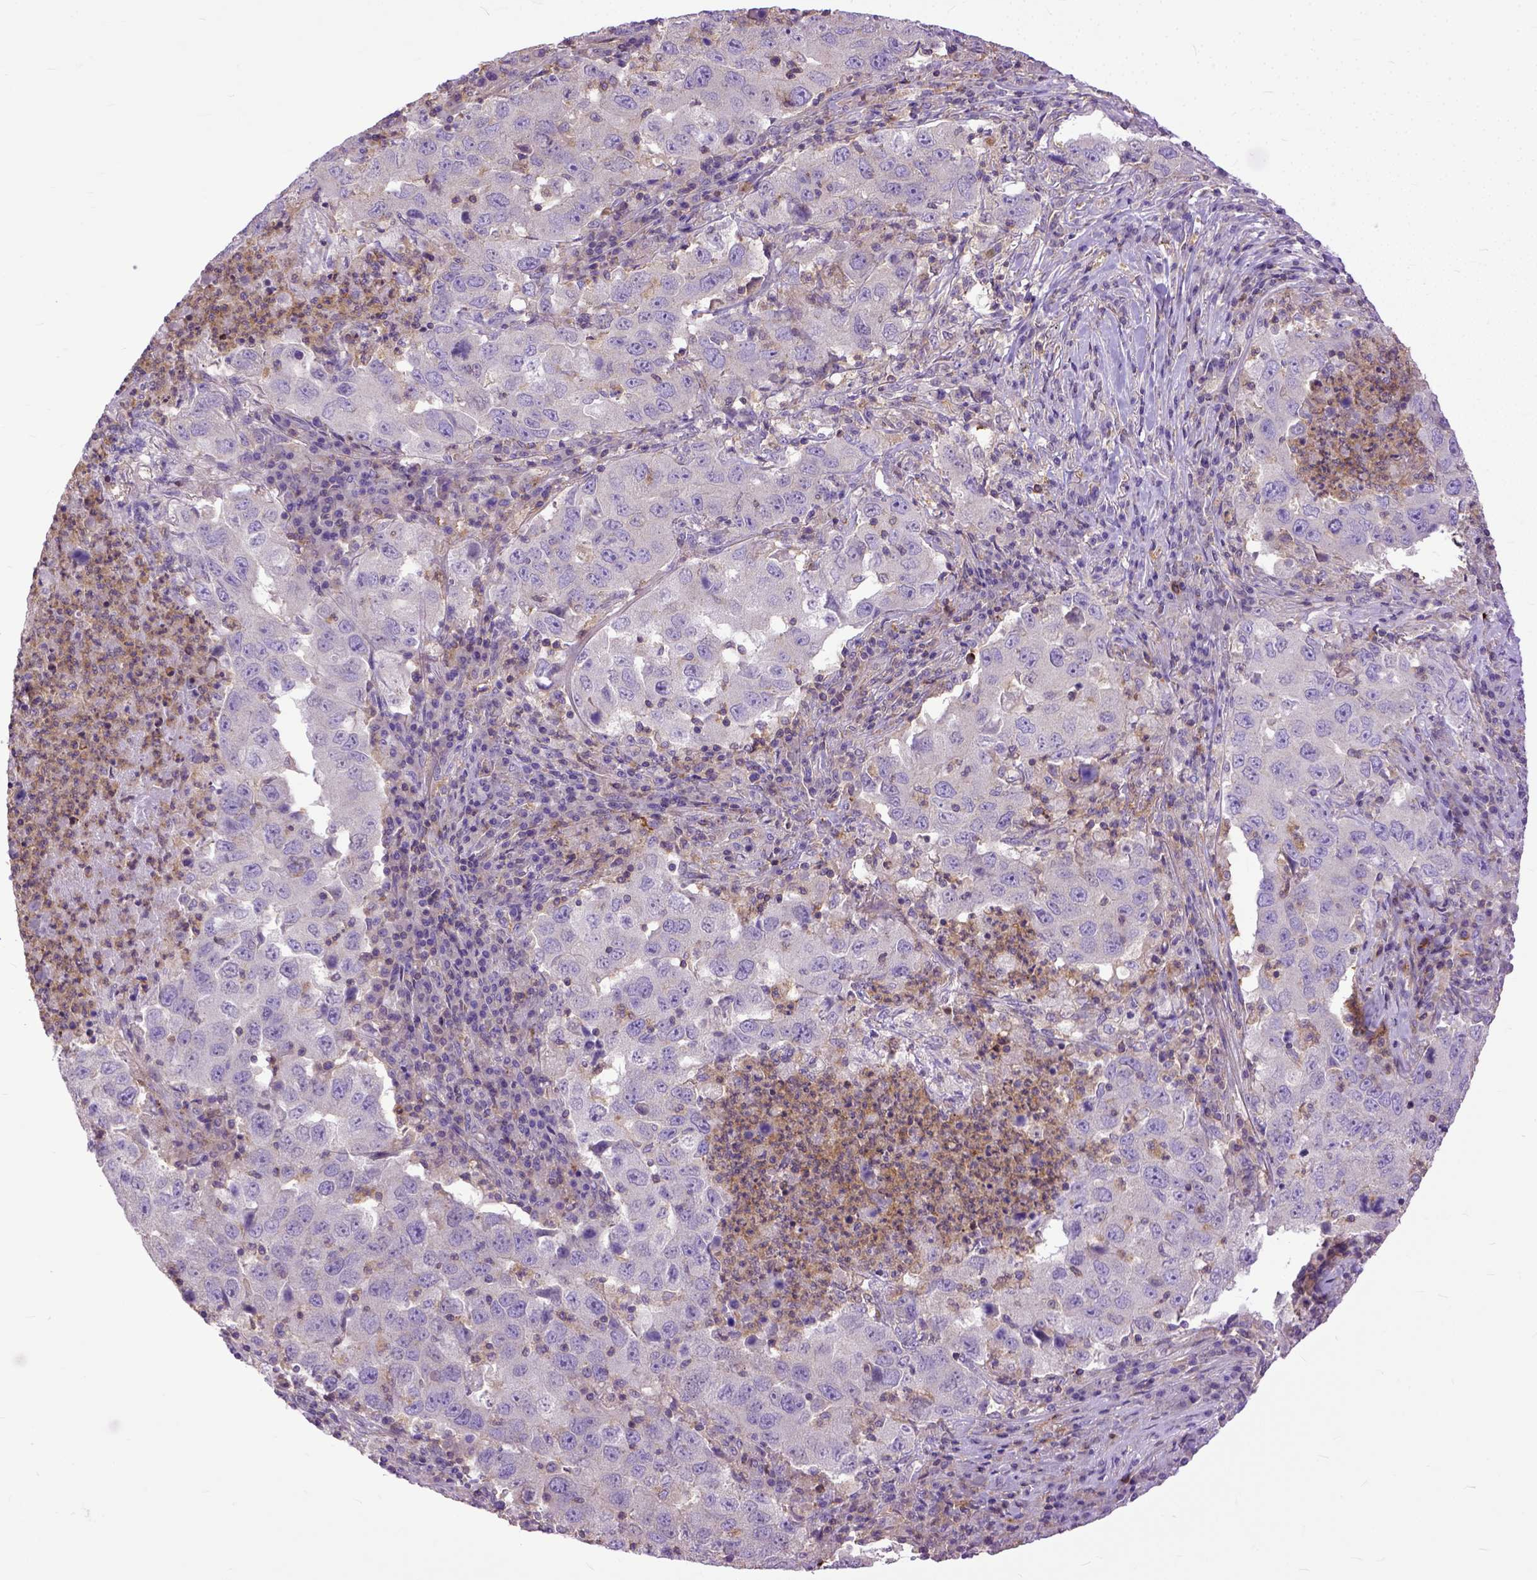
{"staining": {"intensity": "negative", "quantity": "none", "location": "none"}, "tissue": "lung cancer", "cell_type": "Tumor cells", "image_type": "cancer", "snomed": [{"axis": "morphology", "description": "Adenocarcinoma, NOS"}, {"axis": "topography", "description": "Lung"}], "caption": "This is an IHC image of adenocarcinoma (lung). There is no expression in tumor cells.", "gene": "NAMPT", "patient": {"sex": "male", "age": 73}}